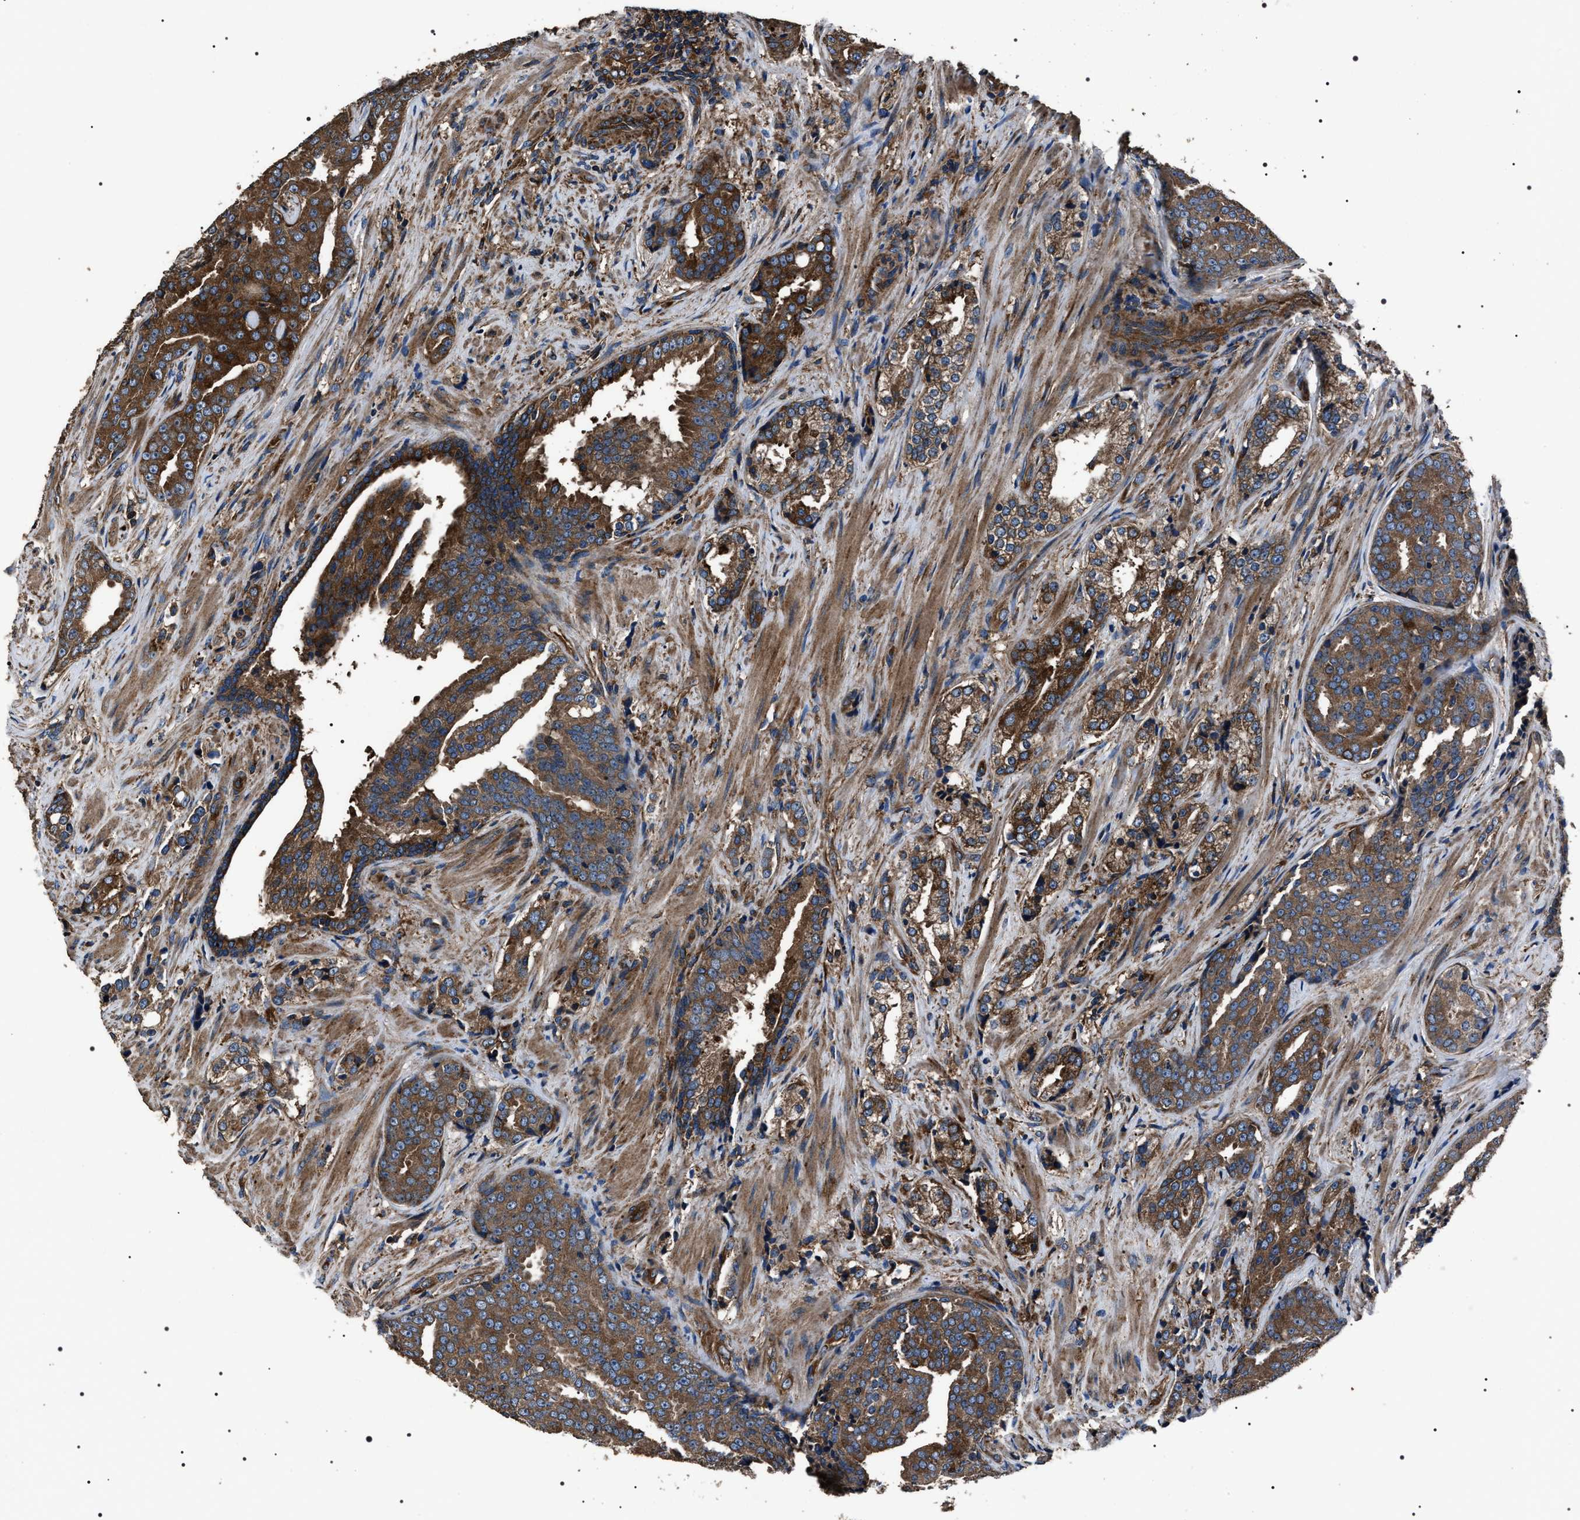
{"staining": {"intensity": "strong", "quantity": "25%-75%", "location": "cytoplasmic/membranous"}, "tissue": "prostate cancer", "cell_type": "Tumor cells", "image_type": "cancer", "snomed": [{"axis": "morphology", "description": "Adenocarcinoma, High grade"}, {"axis": "topography", "description": "Prostate"}], "caption": "Protein expression analysis of prostate cancer displays strong cytoplasmic/membranous positivity in approximately 25%-75% of tumor cells.", "gene": "HSCB", "patient": {"sex": "male", "age": 71}}